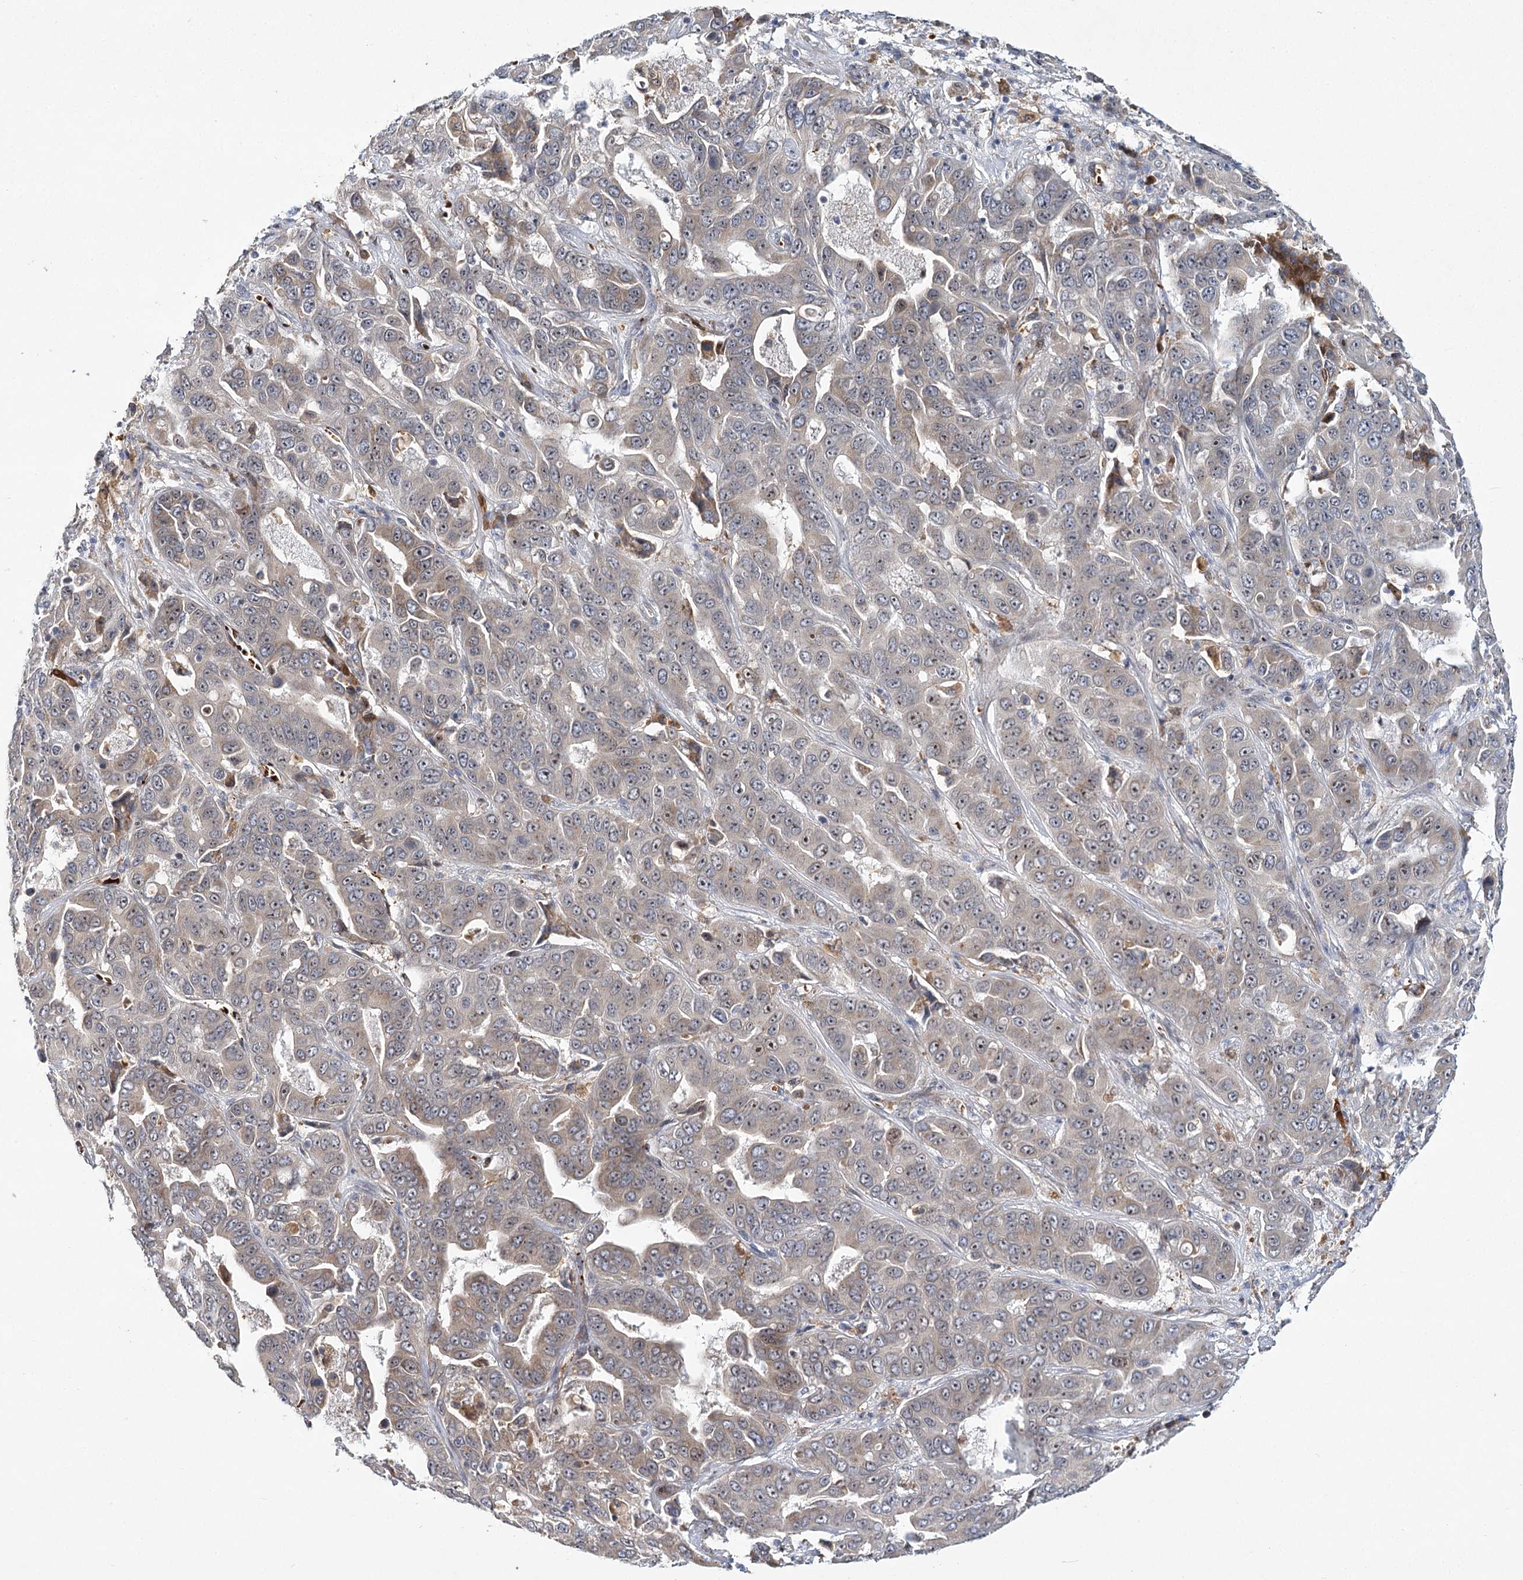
{"staining": {"intensity": "moderate", "quantity": "<25%", "location": "cytoplasmic/membranous"}, "tissue": "liver cancer", "cell_type": "Tumor cells", "image_type": "cancer", "snomed": [{"axis": "morphology", "description": "Cholangiocarcinoma"}, {"axis": "topography", "description": "Liver"}], "caption": "High-magnification brightfield microscopy of cholangiocarcinoma (liver) stained with DAB (3,3'-diaminobenzidine) (brown) and counterstained with hematoxylin (blue). tumor cells exhibit moderate cytoplasmic/membranous staining is present in about<25% of cells.", "gene": "WDR36", "patient": {"sex": "female", "age": 52}}